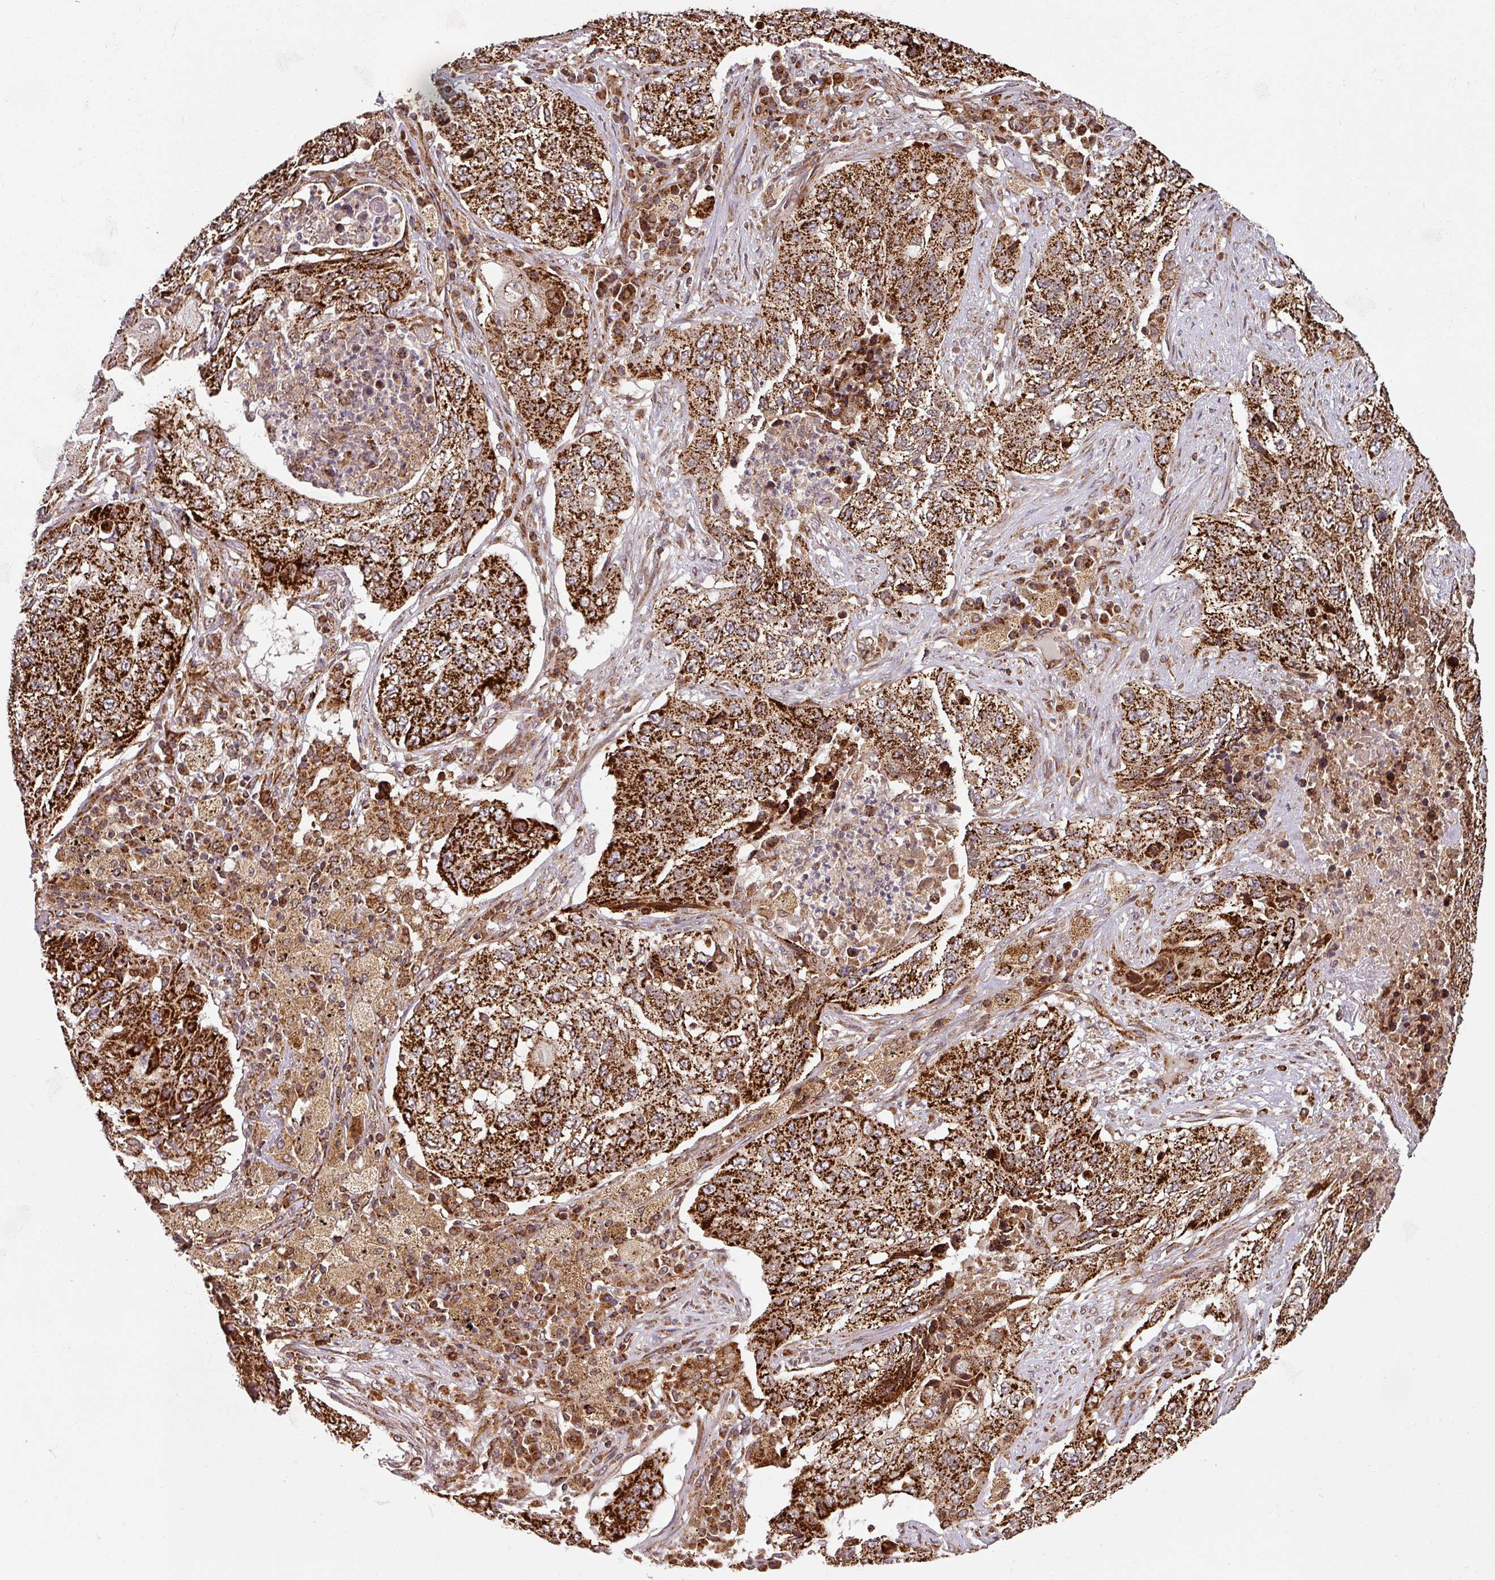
{"staining": {"intensity": "strong", "quantity": ">75%", "location": "cytoplasmic/membranous"}, "tissue": "lung cancer", "cell_type": "Tumor cells", "image_type": "cancer", "snomed": [{"axis": "morphology", "description": "Squamous cell carcinoma, NOS"}, {"axis": "topography", "description": "Lung"}], "caption": "Immunohistochemistry of squamous cell carcinoma (lung) shows high levels of strong cytoplasmic/membranous staining in about >75% of tumor cells. The staining was performed using DAB, with brown indicating positive protein expression. Nuclei are stained blue with hematoxylin.", "gene": "TRAP1", "patient": {"sex": "female", "age": 63}}